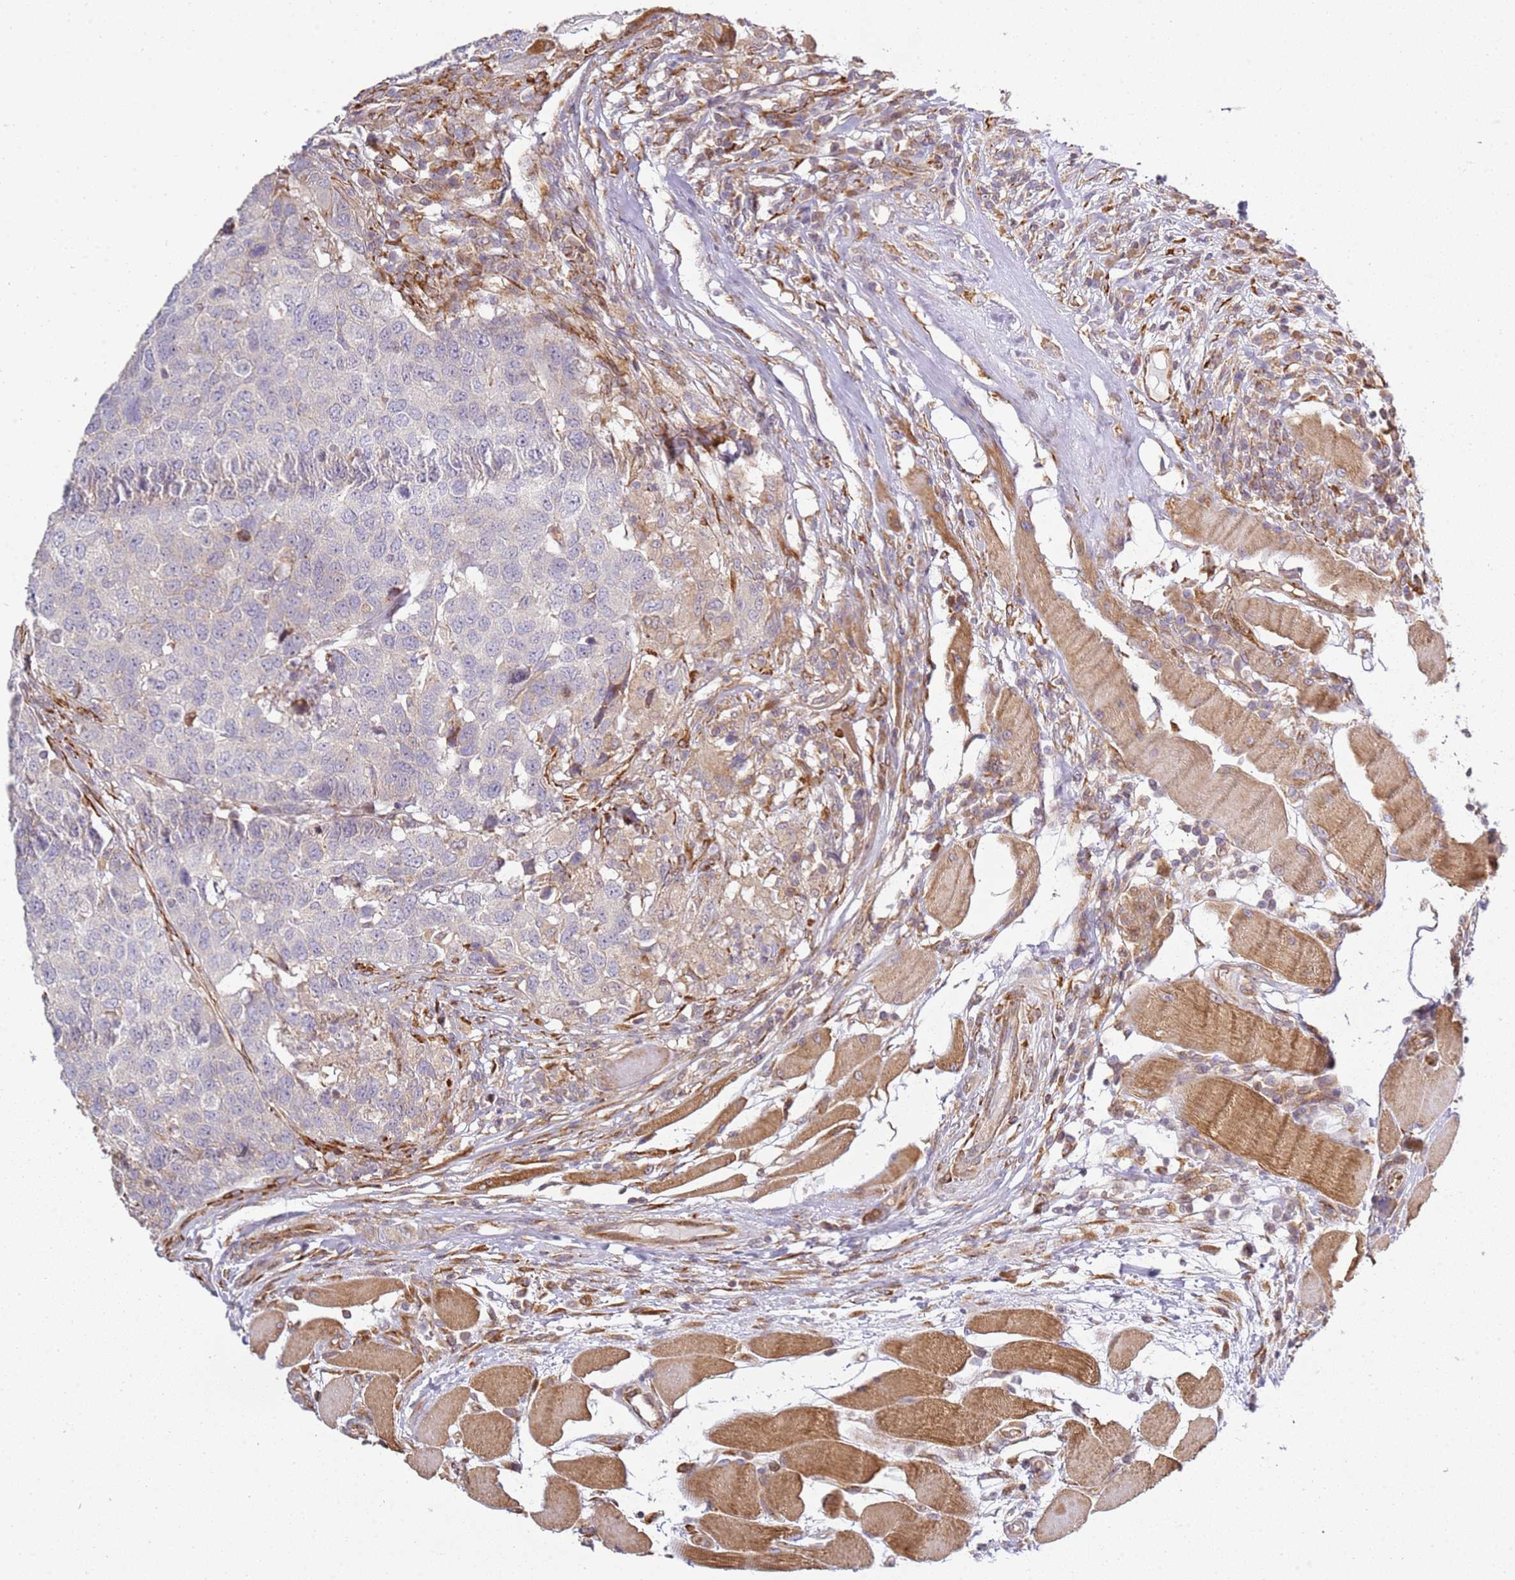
{"staining": {"intensity": "negative", "quantity": "none", "location": "none"}, "tissue": "head and neck cancer", "cell_type": "Tumor cells", "image_type": "cancer", "snomed": [{"axis": "morphology", "description": "Squamous cell carcinoma, NOS"}, {"axis": "topography", "description": "Head-Neck"}], "caption": "Immunohistochemistry (IHC) histopathology image of neoplastic tissue: head and neck squamous cell carcinoma stained with DAB displays no significant protein staining in tumor cells.", "gene": "GRAP", "patient": {"sex": "male", "age": 66}}